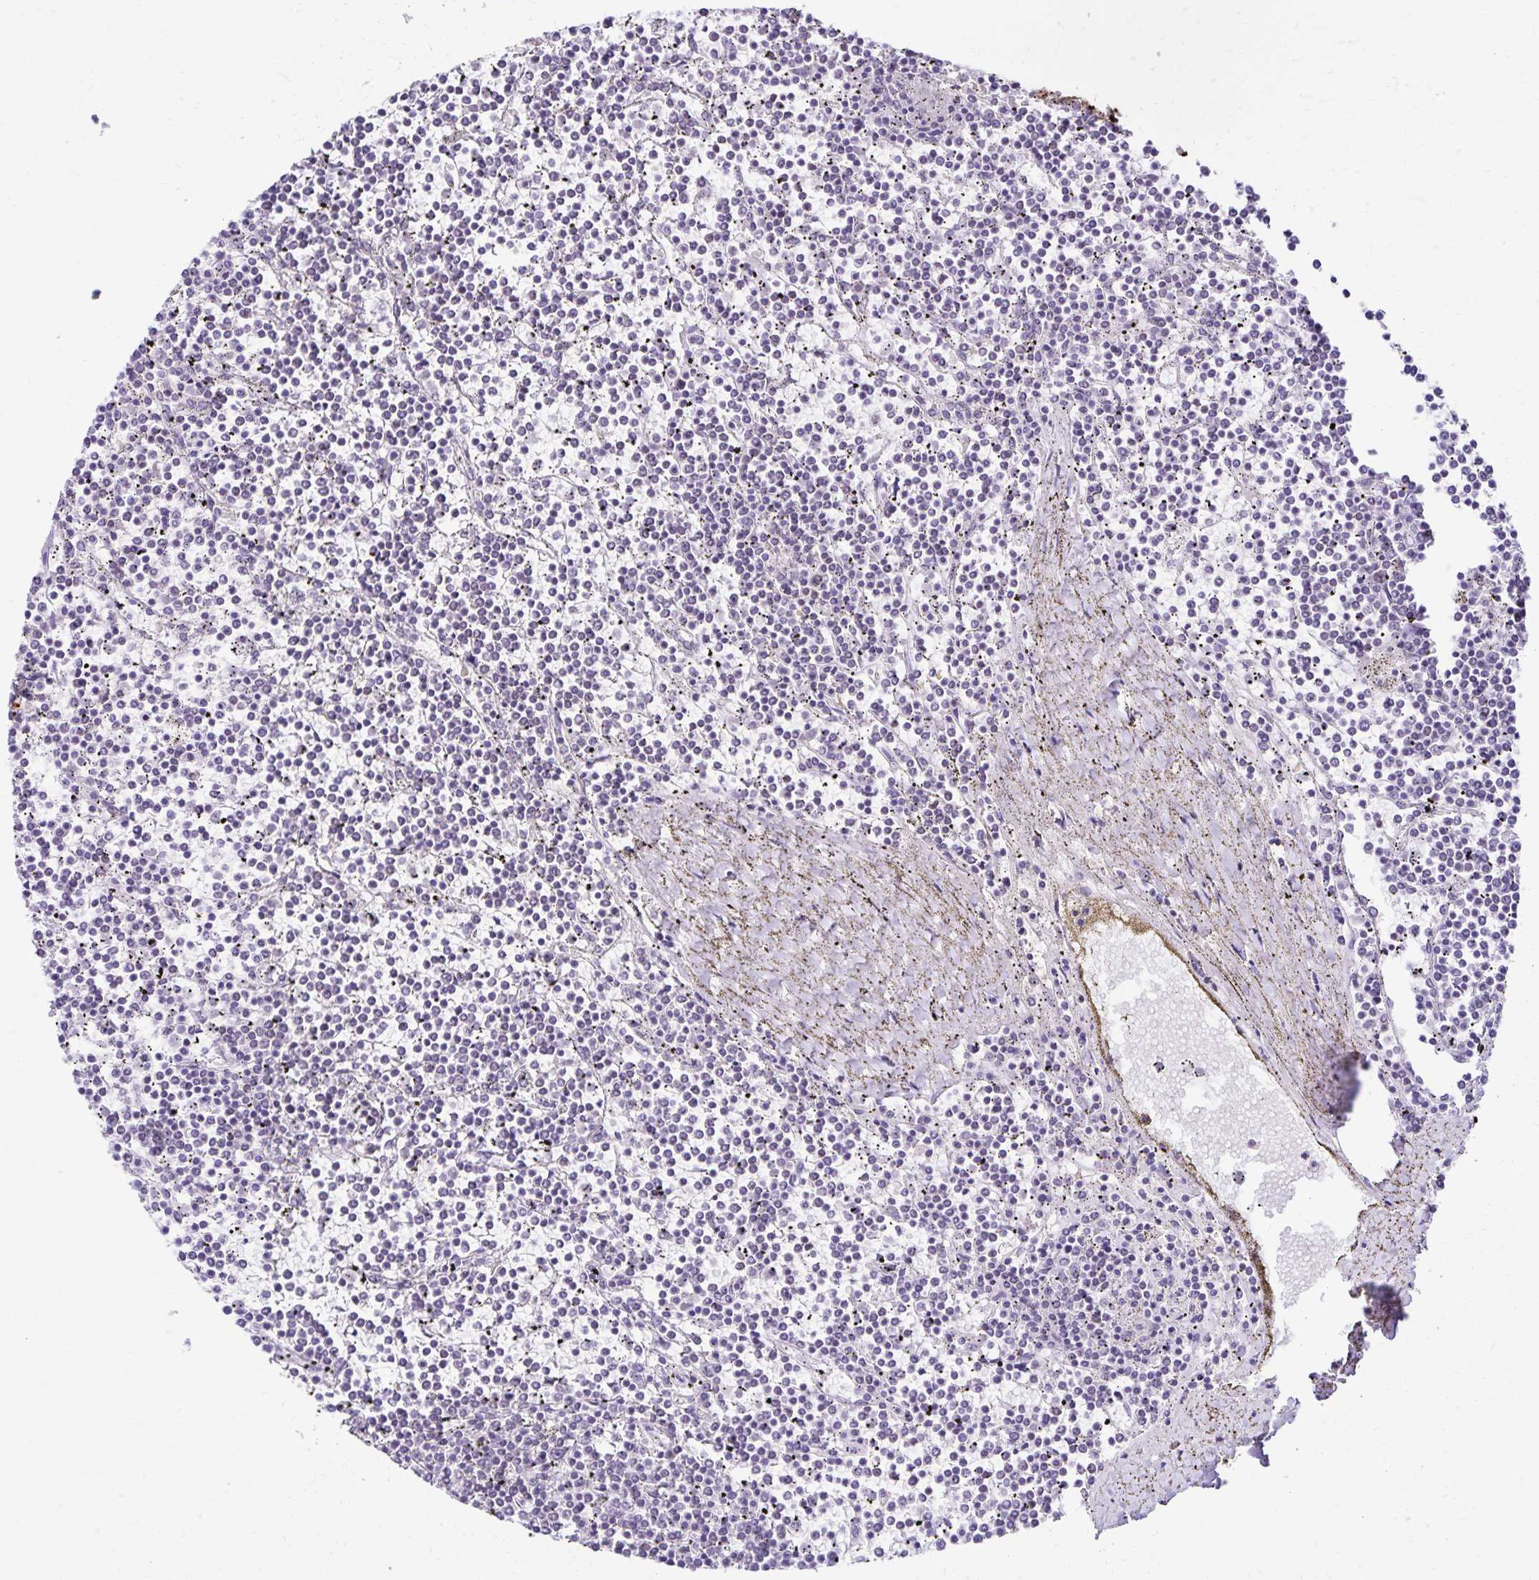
{"staining": {"intensity": "negative", "quantity": "none", "location": "none"}, "tissue": "lymphoma", "cell_type": "Tumor cells", "image_type": "cancer", "snomed": [{"axis": "morphology", "description": "Malignant lymphoma, non-Hodgkin's type, Low grade"}, {"axis": "topography", "description": "Spleen"}], "caption": "Immunohistochemistry (IHC) micrograph of neoplastic tissue: lymphoma stained with DAB (3,3'-diaminobenzidine) exhibits no significant protein staining in tumor cells. (Stains: DAB immunohistochemistry (IHC) with hematoxylin counter stain, Microscopy: brightfield microscopy at high magnification).", "gene": "FAM166C", "patient": {"sex": "female", "age": 19}}